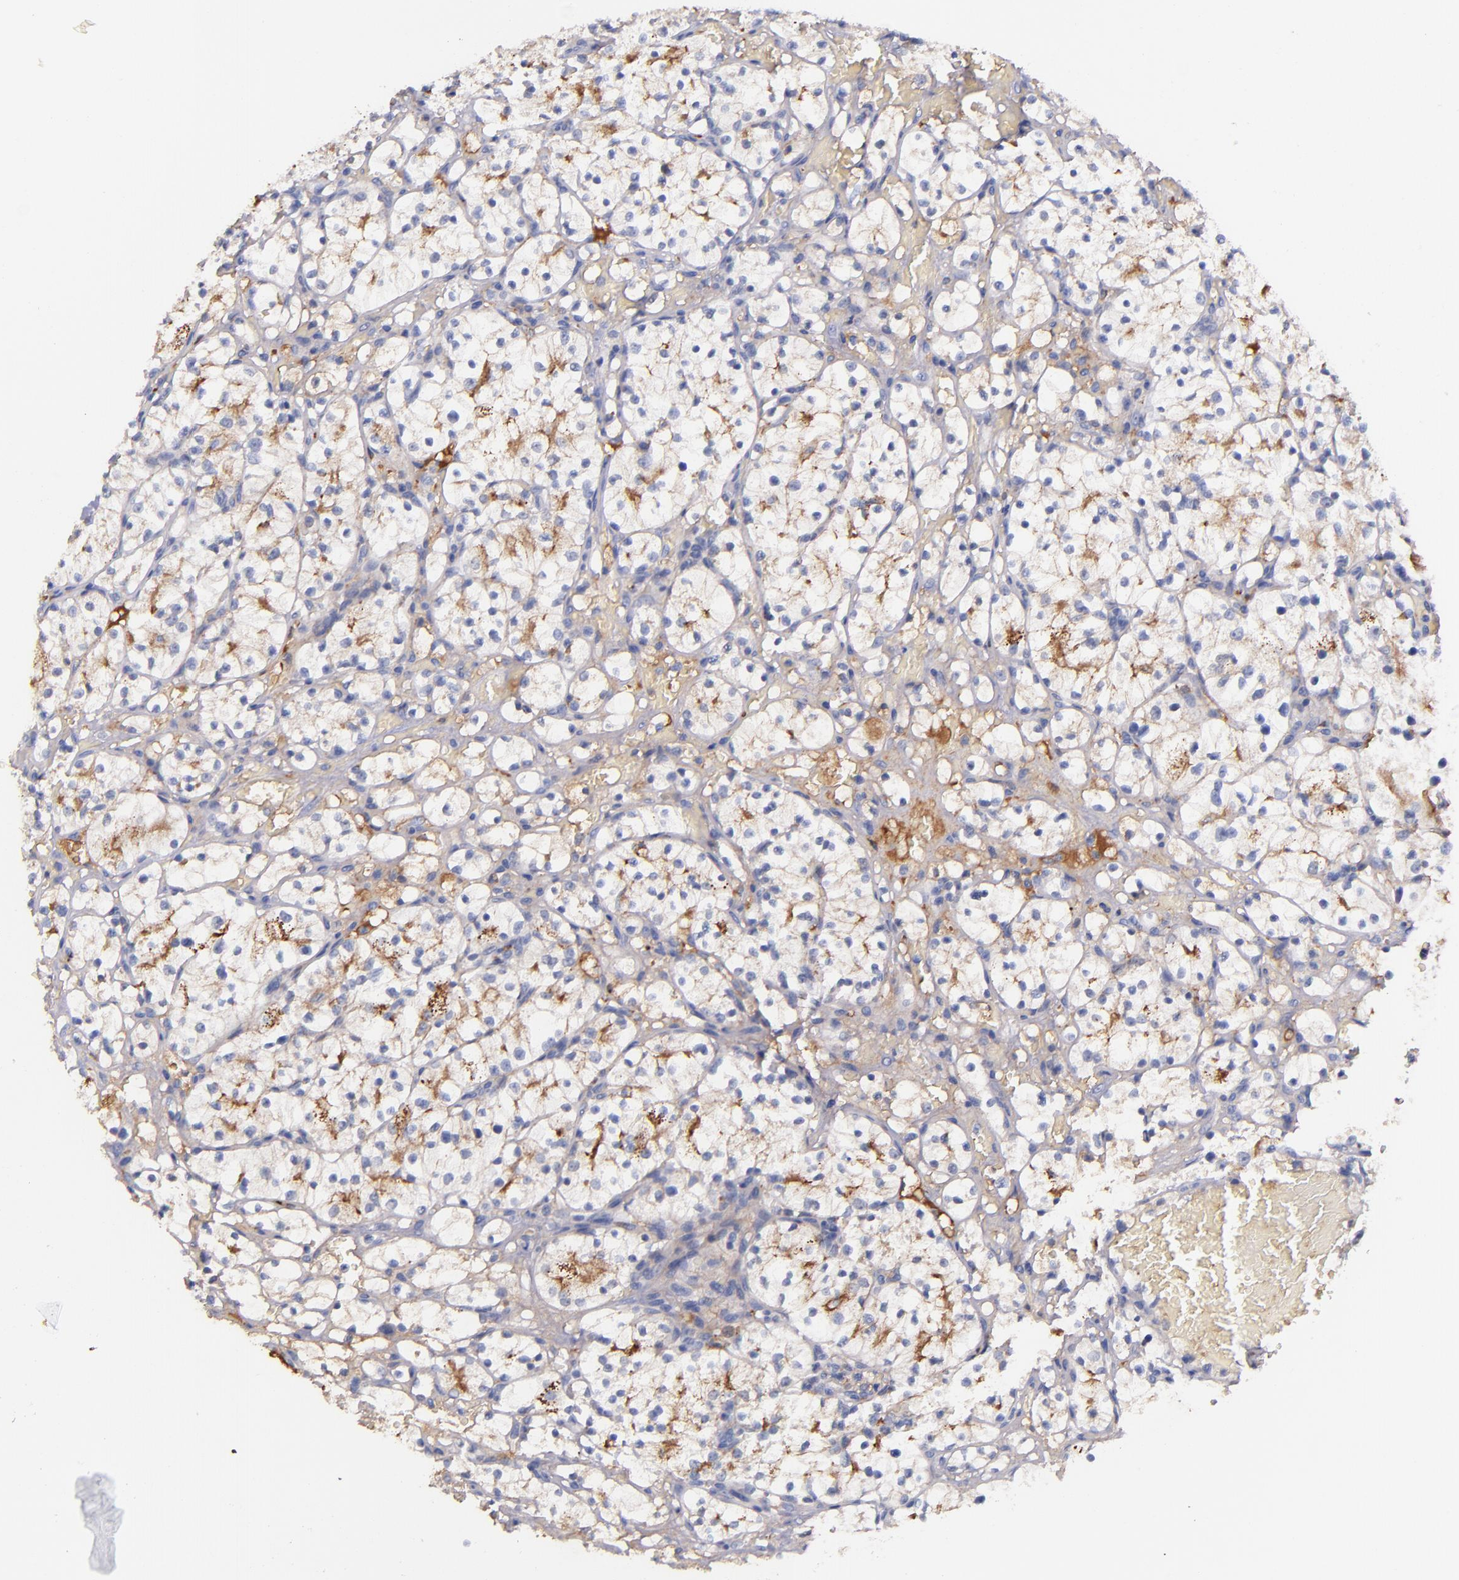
{"staining": {"intensity": "moderate", "quantity": "25%-75%", "location": "cytoplasmic/membranous"}, "tissue": "renal cancer", "cell_type": "Tumor cells", "image_type": "cancer", "snomed": [{"axis": "morphology", "description": "Adenocarcinoma, NOS"}, {"axis": "topography", "description": "Kidney"}], "caption": "A brown stain shows moderate cytoplasmic/membranous positivity of a protein in human renal cancer (adenocarcinoma) tumor cells. (DAB (3,3'-diaminobenzidine) = brown stain, brightfield microscopy at high magnification).", "gene": "KNG1", "patient": {"sex": "female", "age": 60}}